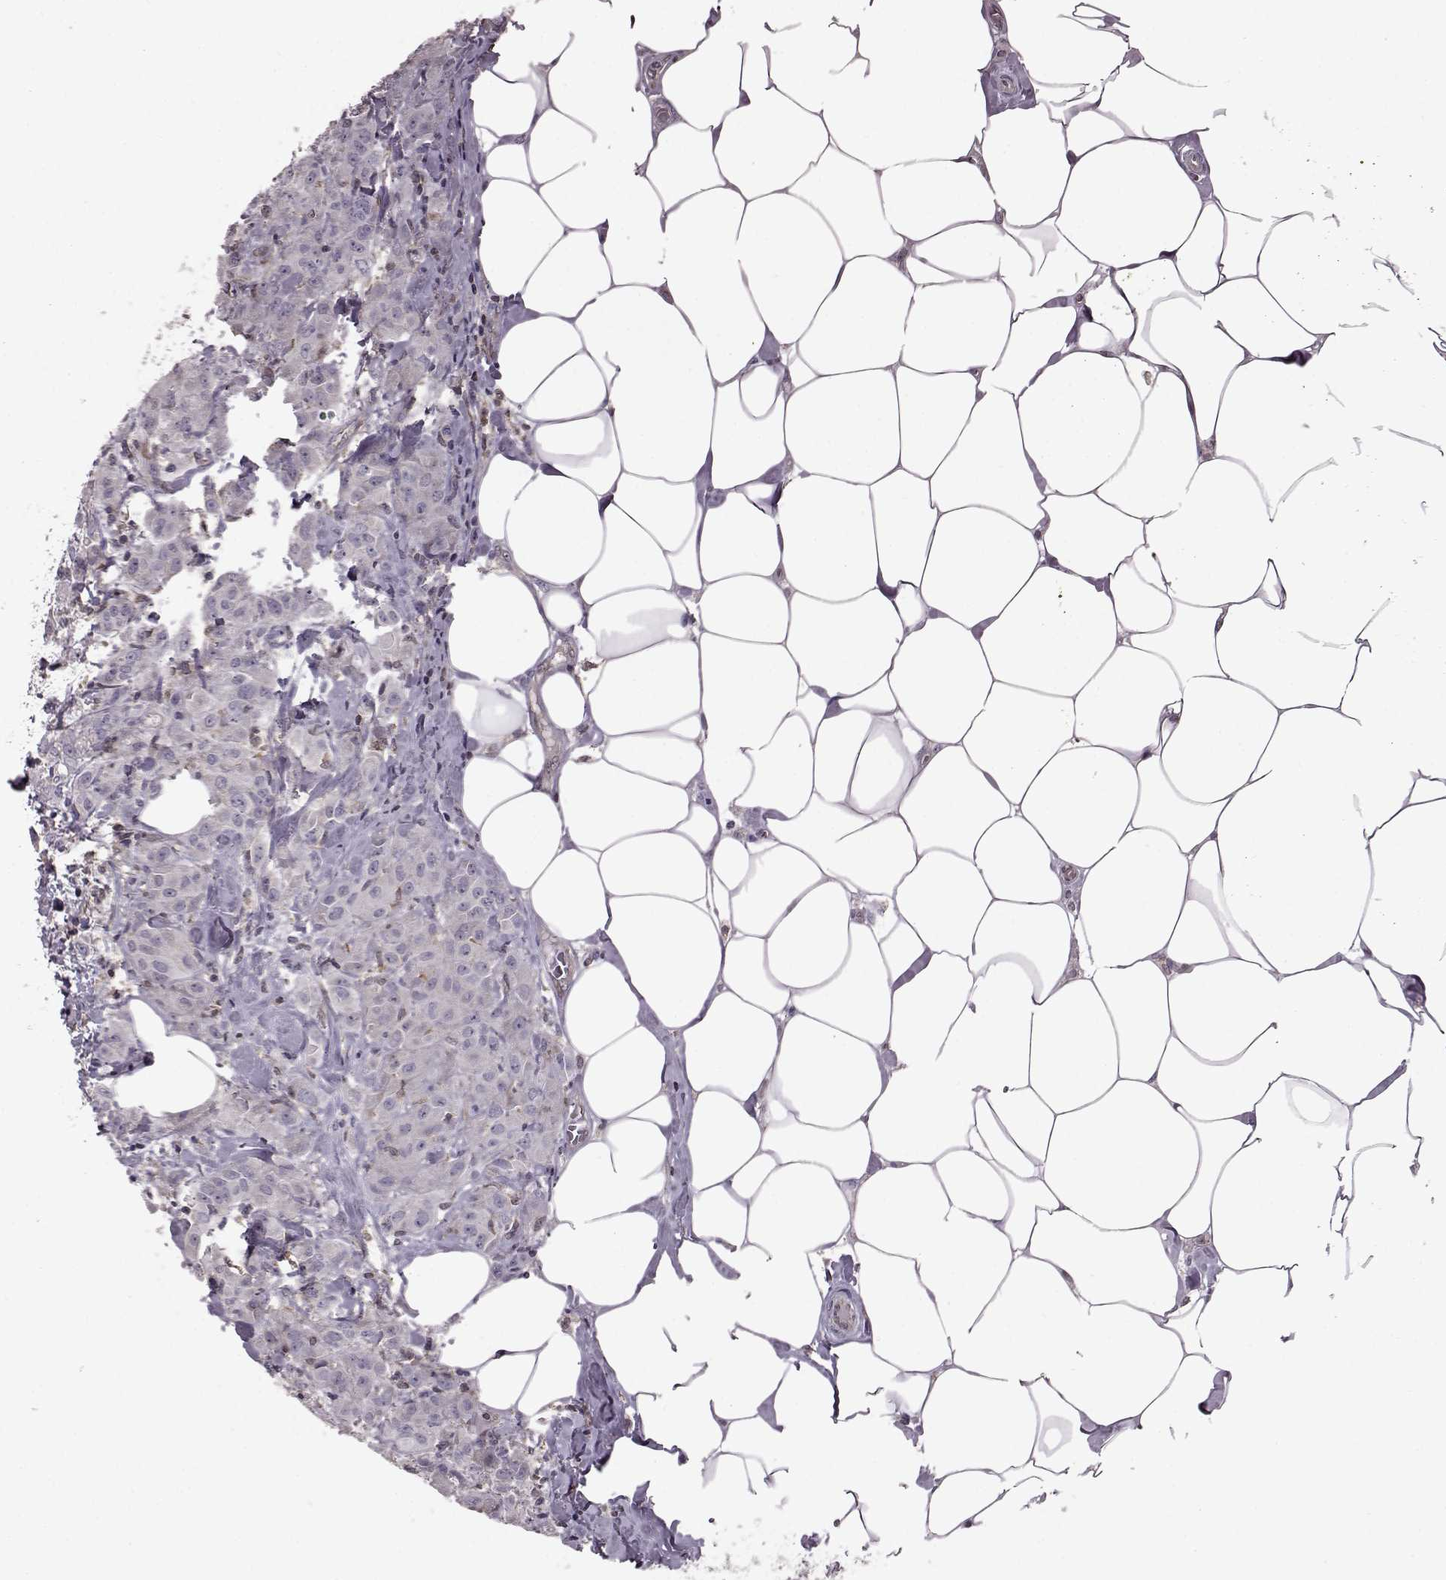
{"staining": {"intensity": "negative", "quantity": "none", "location": "none"}, "tissue": "breast cancer", "cell_type": "Tumor cells", "image_type": "cancer", "snomed": [{"axis": "morphology", "description": "Normal tissue, NOS"}, {"axis": "morphology", "description": "Duct carcinoma"}, {"axis": "topography", "description": "Breast"}], "caption": "Infiltrating ductal carcinoma (breast) was stained to show a protein in brown. There is no significant staining in tumor cells.", "gene": "CDC42SE1", "patient": {"sex": "female", "age": 43}}